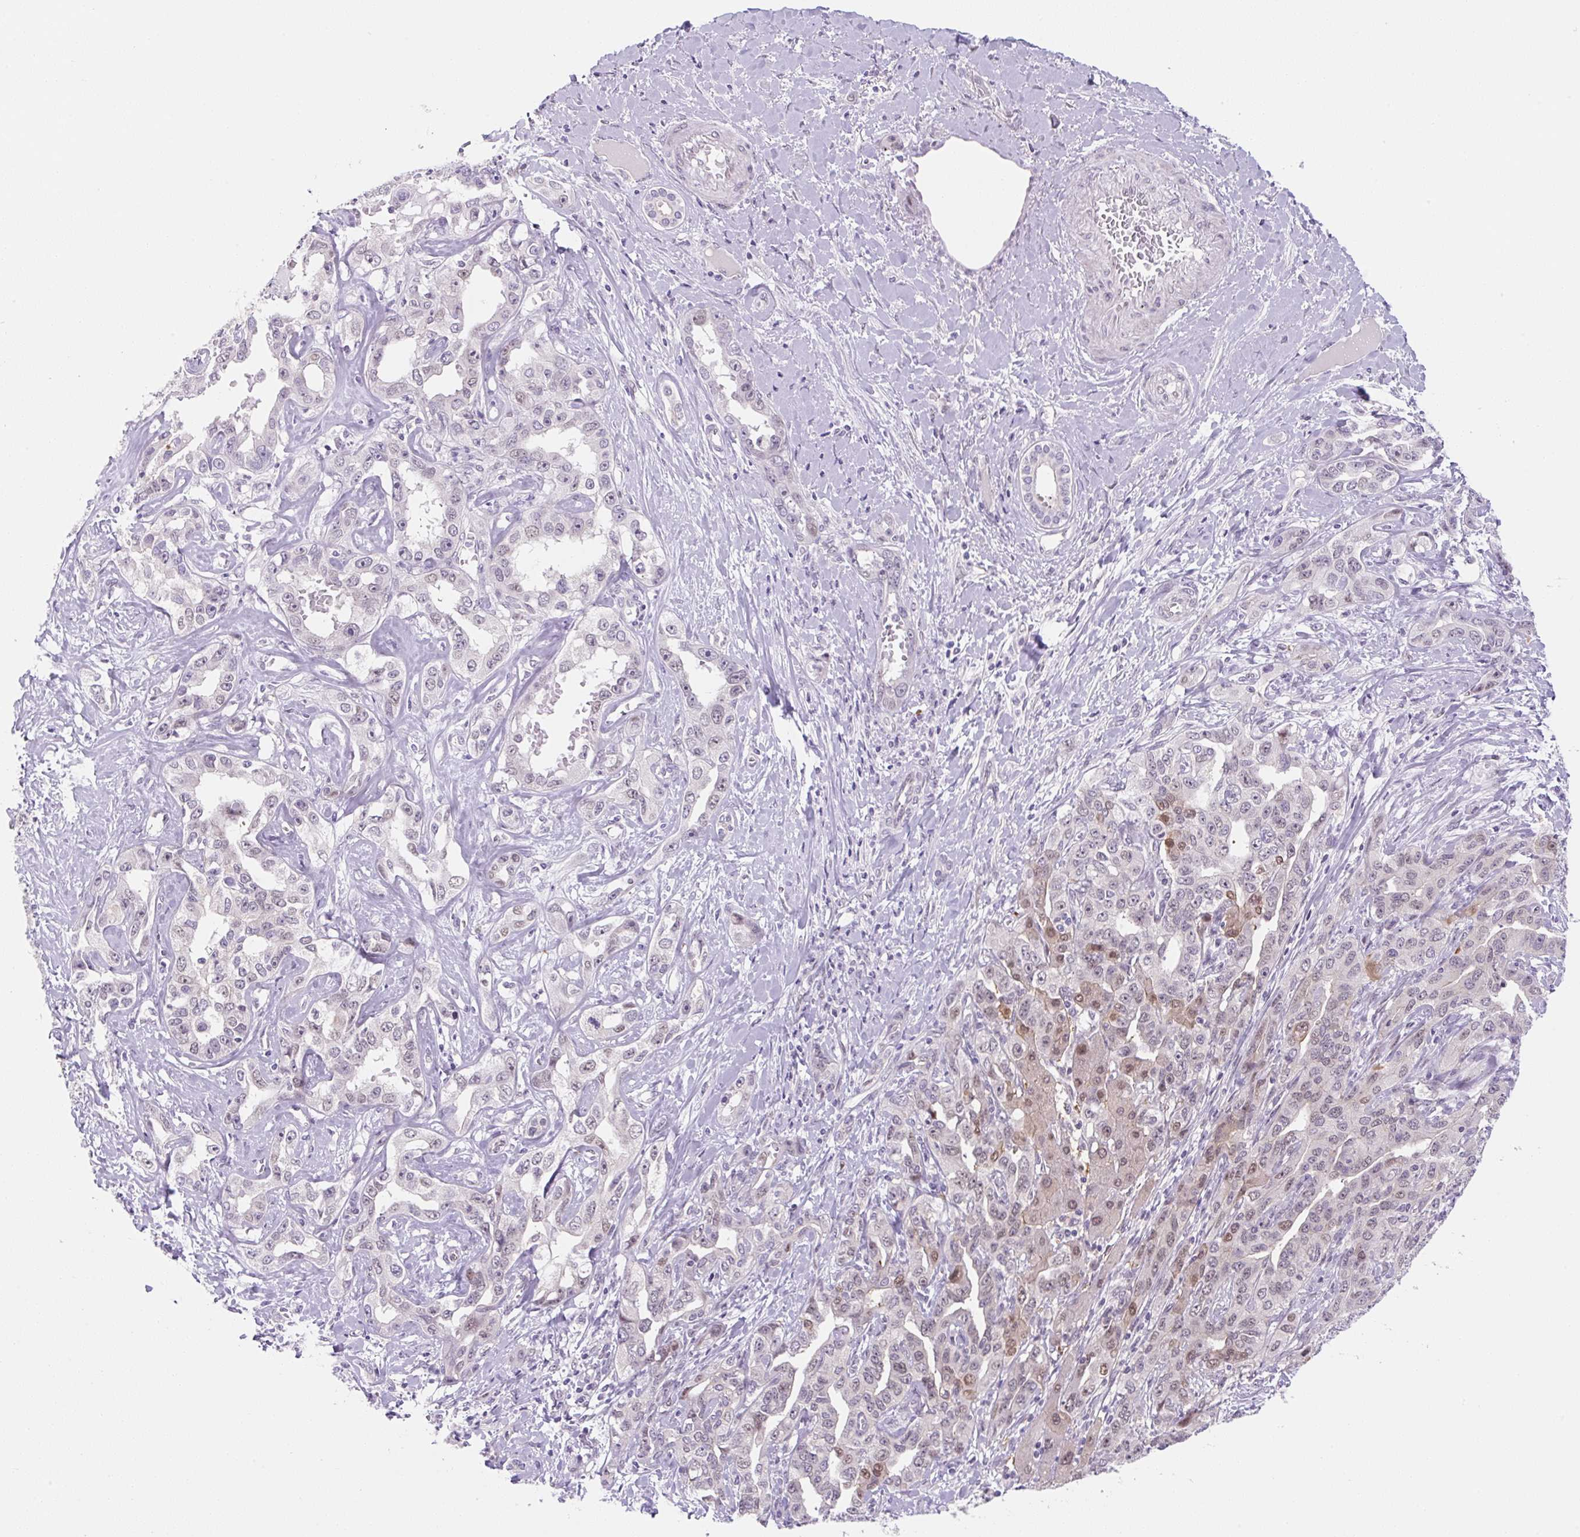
{"staining": {"intensity": "negative", "quantity": "none", "location": "none"}, "tissue": "liver cancer", "cell_type": "Tumor cells", "image_type": "cancer", "snomed": [{"axis": "morphology", "description": "Cholangiocarcinoma"}, {"axis": "topography", "description": "Liver"}], "caption": "The IHC histopathology image has no significant expression in tumor cells of liver cholangiocarcinoma tissue.", "gene": "SYNE3", "patient": {"sex": "male", "age": 59}}